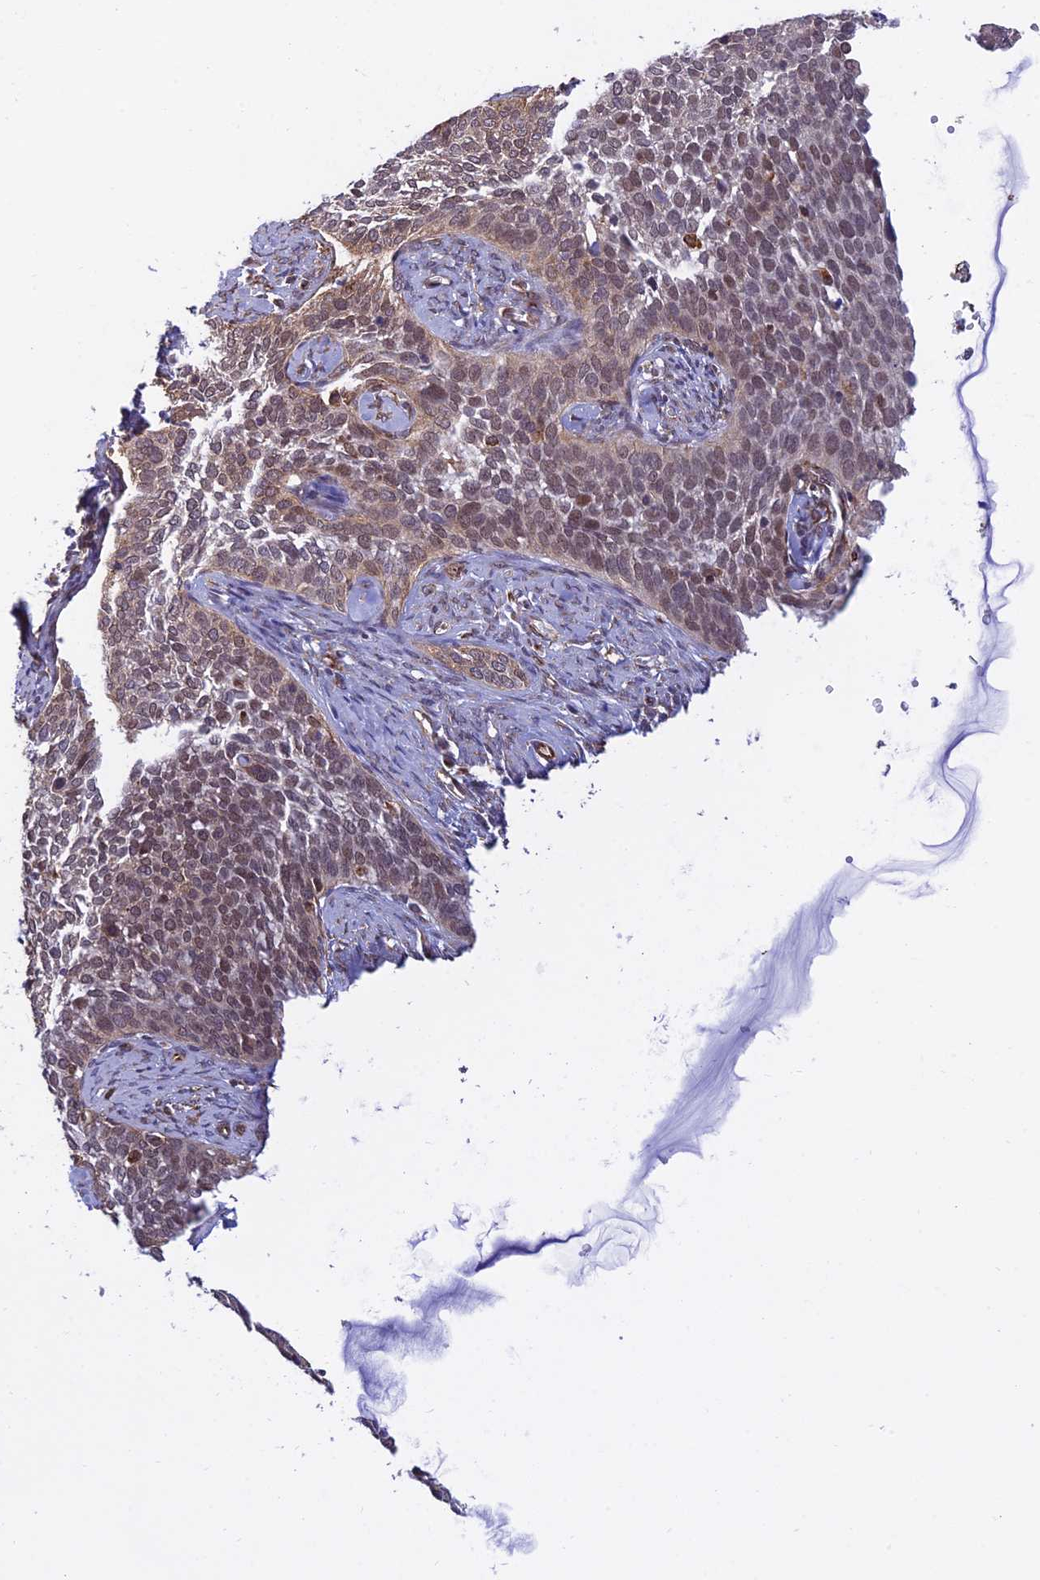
{"staining": {"intensity": "moderate", "quantity": ">75%", "location": "cytoplasmic/membranous,nuclear"}, "tissue": "cervical cancer", "cell_type": "Tumor cells", "image_type": "cancer", "snomed": [{"axis": "morphology", "description": "Squamous cell carcinoma, NOS"}, {"axis": "topography", "description": "Cervix"}], "caption": "Immunohistochemistry of cervical cancer shows medium levels of moderate cytoplasmic/membranous and nuclear expression in about >75% of tumor cells.", "gene": "PAGR1", "patient": {"sex": "female", "age": 34}}